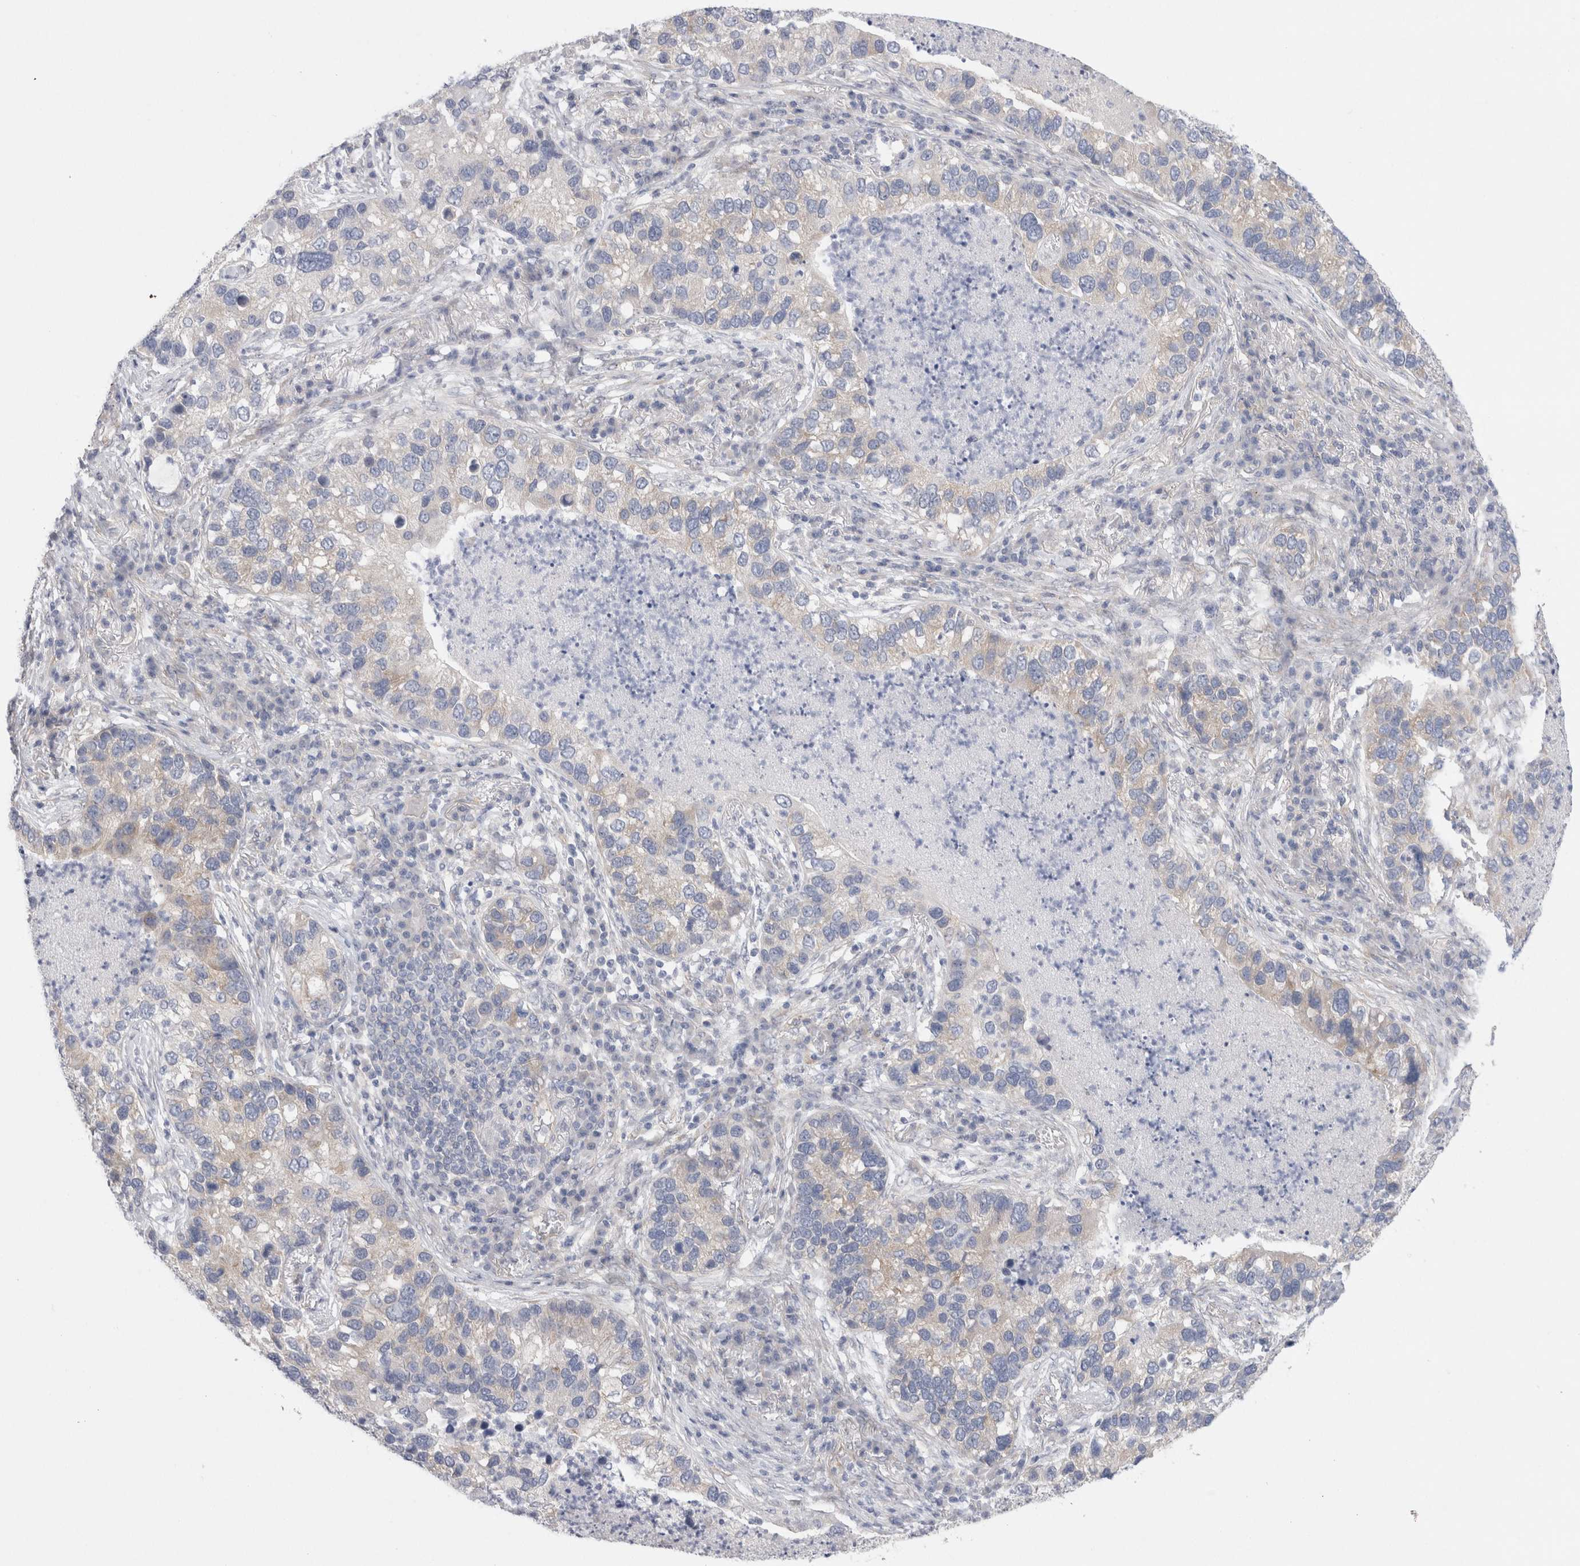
{"staining": {"intensity": "negative", "quantity": "none", "location": "none"}, "tissue": "lung cancer", "cell_type": "Tumor cells", "image_type": "cancer", "snomed": [{"axis": "morphology", "description": "Normal tissue, NOS"}, {"axis": "morphology", "description": "Adenocarcinoma, NOS"}, {"axis": "topography", "description": "Bronchus"}, {"axis": "topography", "description": "Lung"}], "caption": "Micrograph shows no significant protein staining in tumor cells of lung adenocarcinoma. (DAB IHC visualized using brightfield microscopy, high magnification).", "gene": "WIPF2", "patient": {"sex": "male", "age": 54}}